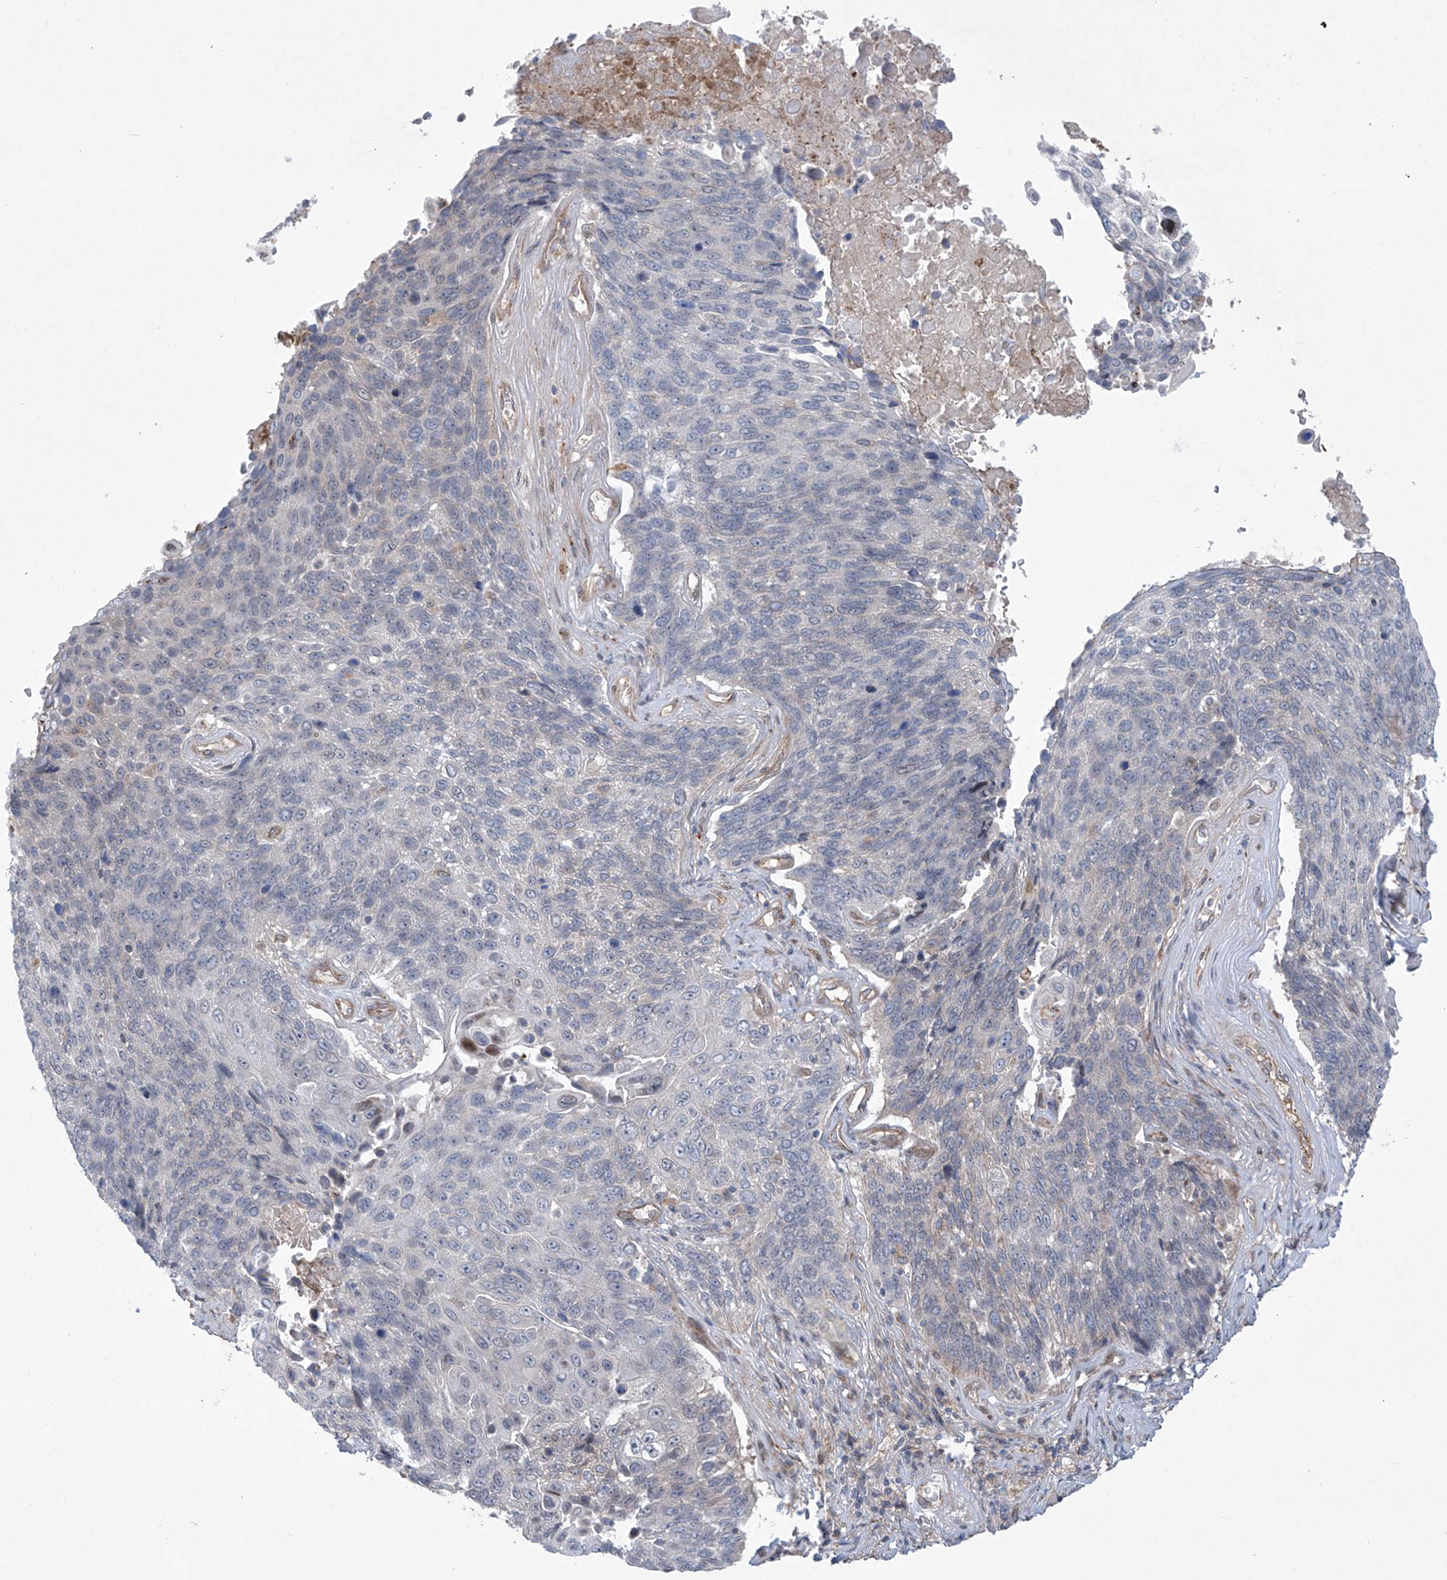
{"staining": {"intensity": "negative", "quantity": "none", "location": "none"}, "tissue": "lung cancer", "cell_type": "Tumor cells", "image_type": "cancer", "snomed": [{"axis": "morphology", "description": "Squamous cell carcinoma, NOS"}, {"axis": "topography", "description": "Lung"}], "caption": "The photomicrograph shows no staining of tumor cells in squamous cell carcinoma (lung).", "gene": "KLC4", "patient": {"sex": "male", "age": 66}}